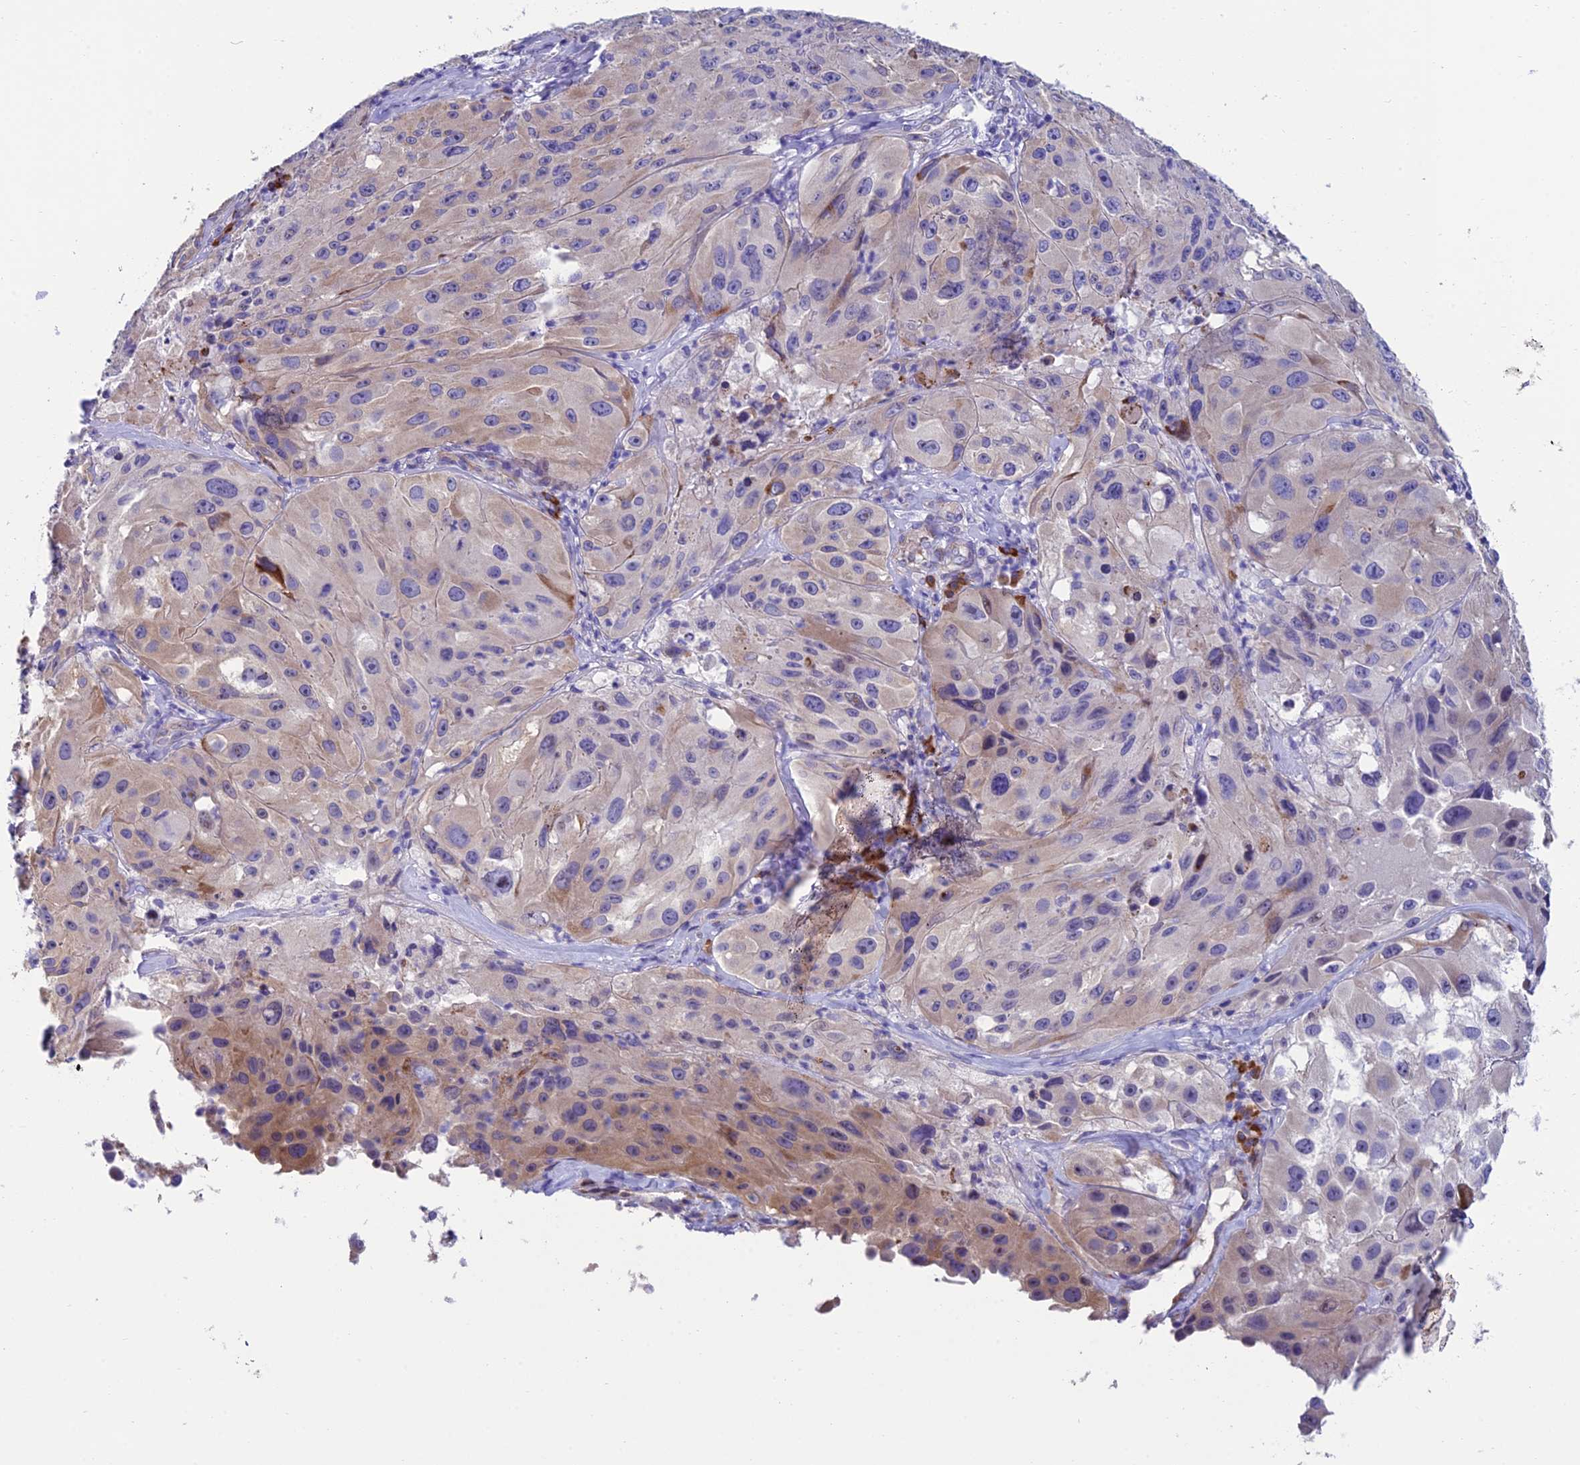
{"staining": {"intensity": "weak", "quantity": "25%-75%", "location": "cytoplasmic/membranous"}, "tissue": "melanoma", "cell_type": "Tumor cells", "image_type": "cancer", "snomed": [{"axis": "morphology", "description": "Malignant melanoma, Metastatic site"}, {"axis": "topography", "description": "Lymph node"}], "caption": "The immunohistochemical stain labels weak cytoplasmic/membranous staining in tumor cells of melanoma tissue. (Stains: DAB in brown, nuclei in blue, Microscopy: brightfield microscopy at high magnification).", "gene": "MACIR", "patient": {"sex": "male", "age": 62}}